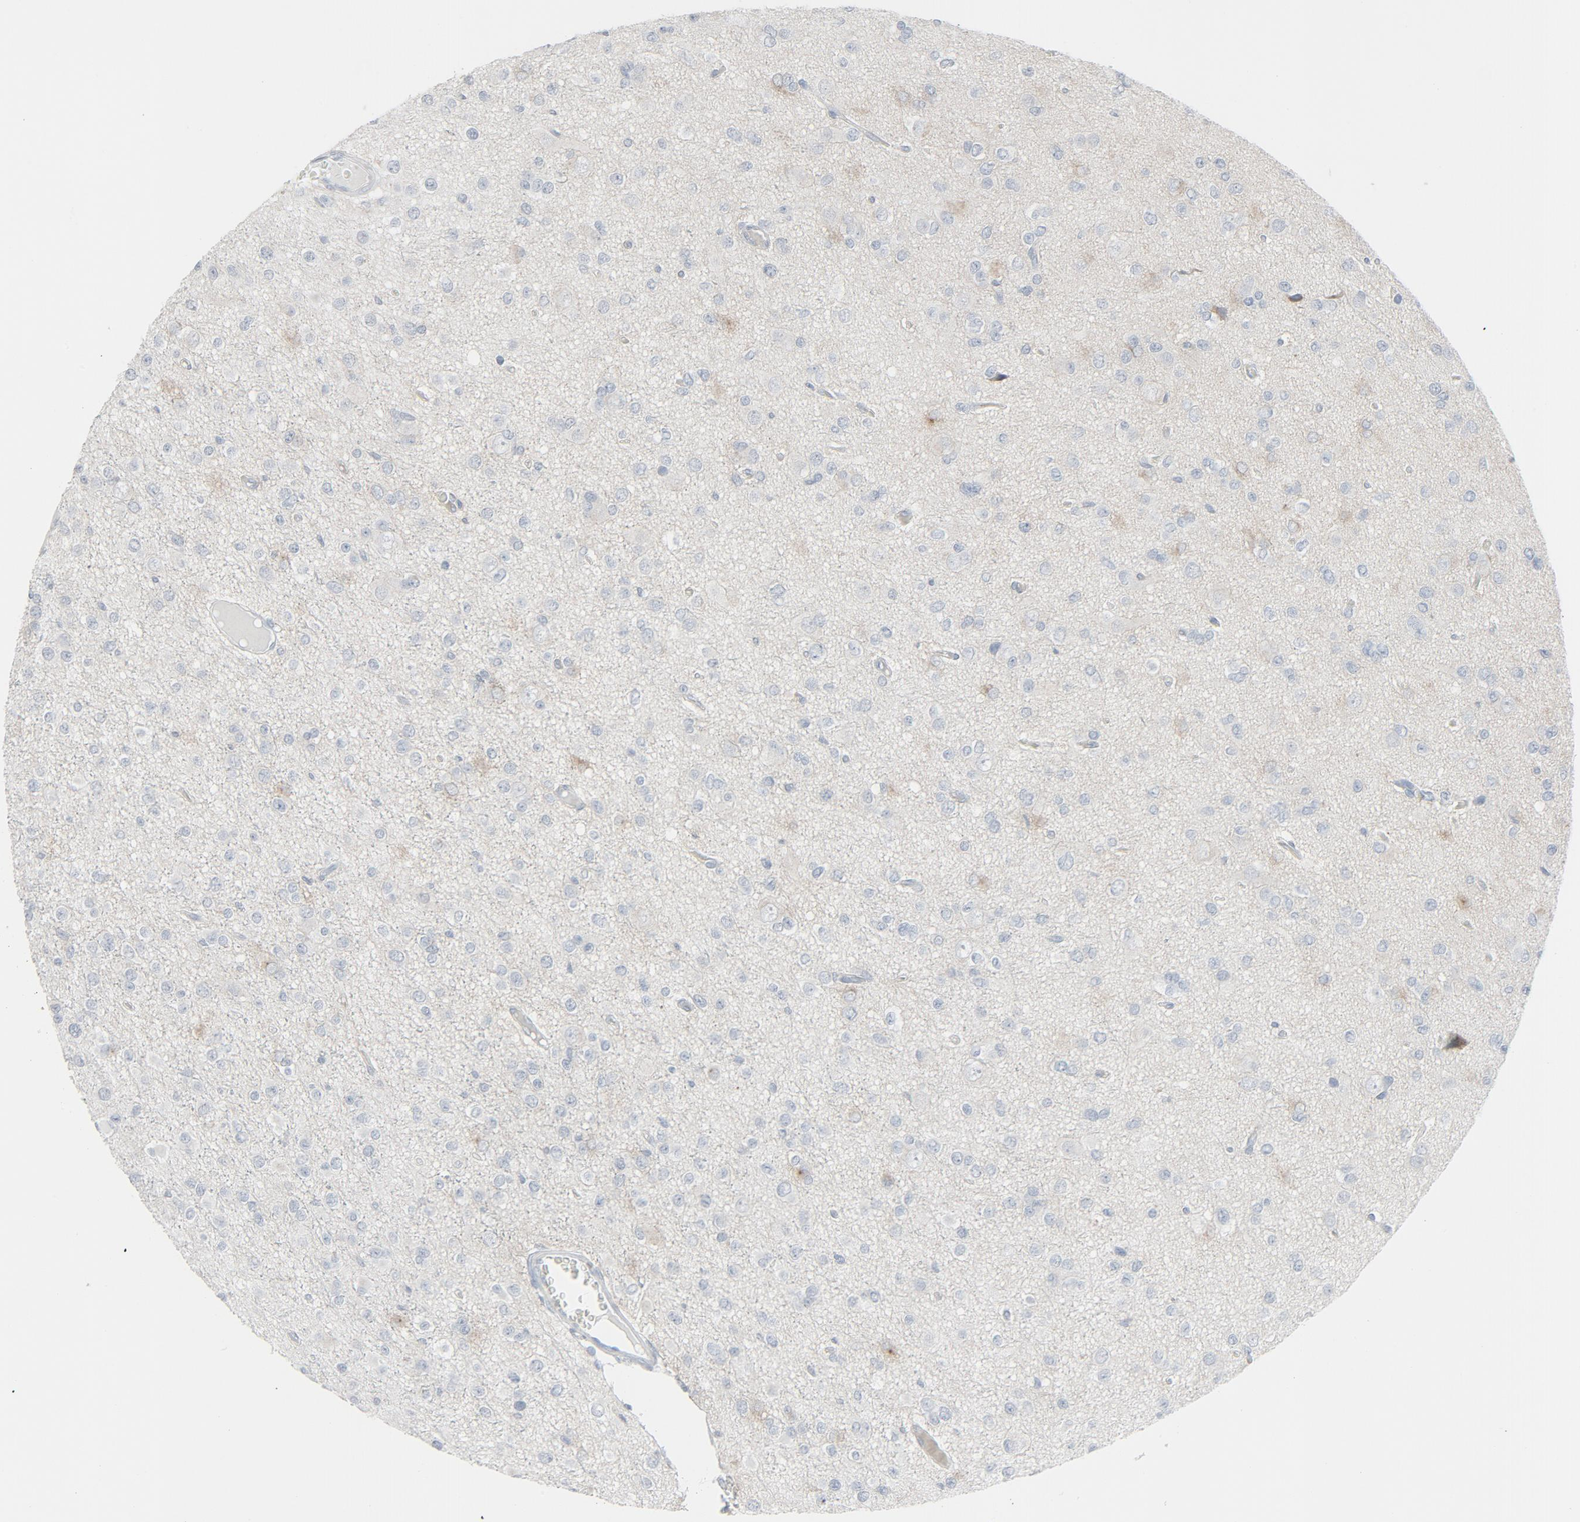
{"staining": {"intensity": "negative", "quantity": "none", "location": "none"}, "tissue": "glioma", "cell_type": "Tumor cells", "image_type": "cancer", "snomed": [{"axis": "morphology", "description": "Glioma, malignant, Low grade"}, {"axis": "topography", "description": "Brain"}], "caption": "IHC micrograph of human malignant glioma (low-grade) stained for a protein (brown), which demonstrates no expression in tumor cells. Brightfield microscopy of IHC stained with DAB (3,3'-diaminobenzidine) (brown) and hematoxylin (blue), captured at high magnification.", "gene": "FGFR3", "patient": {"sex": "male", "age": 42}}